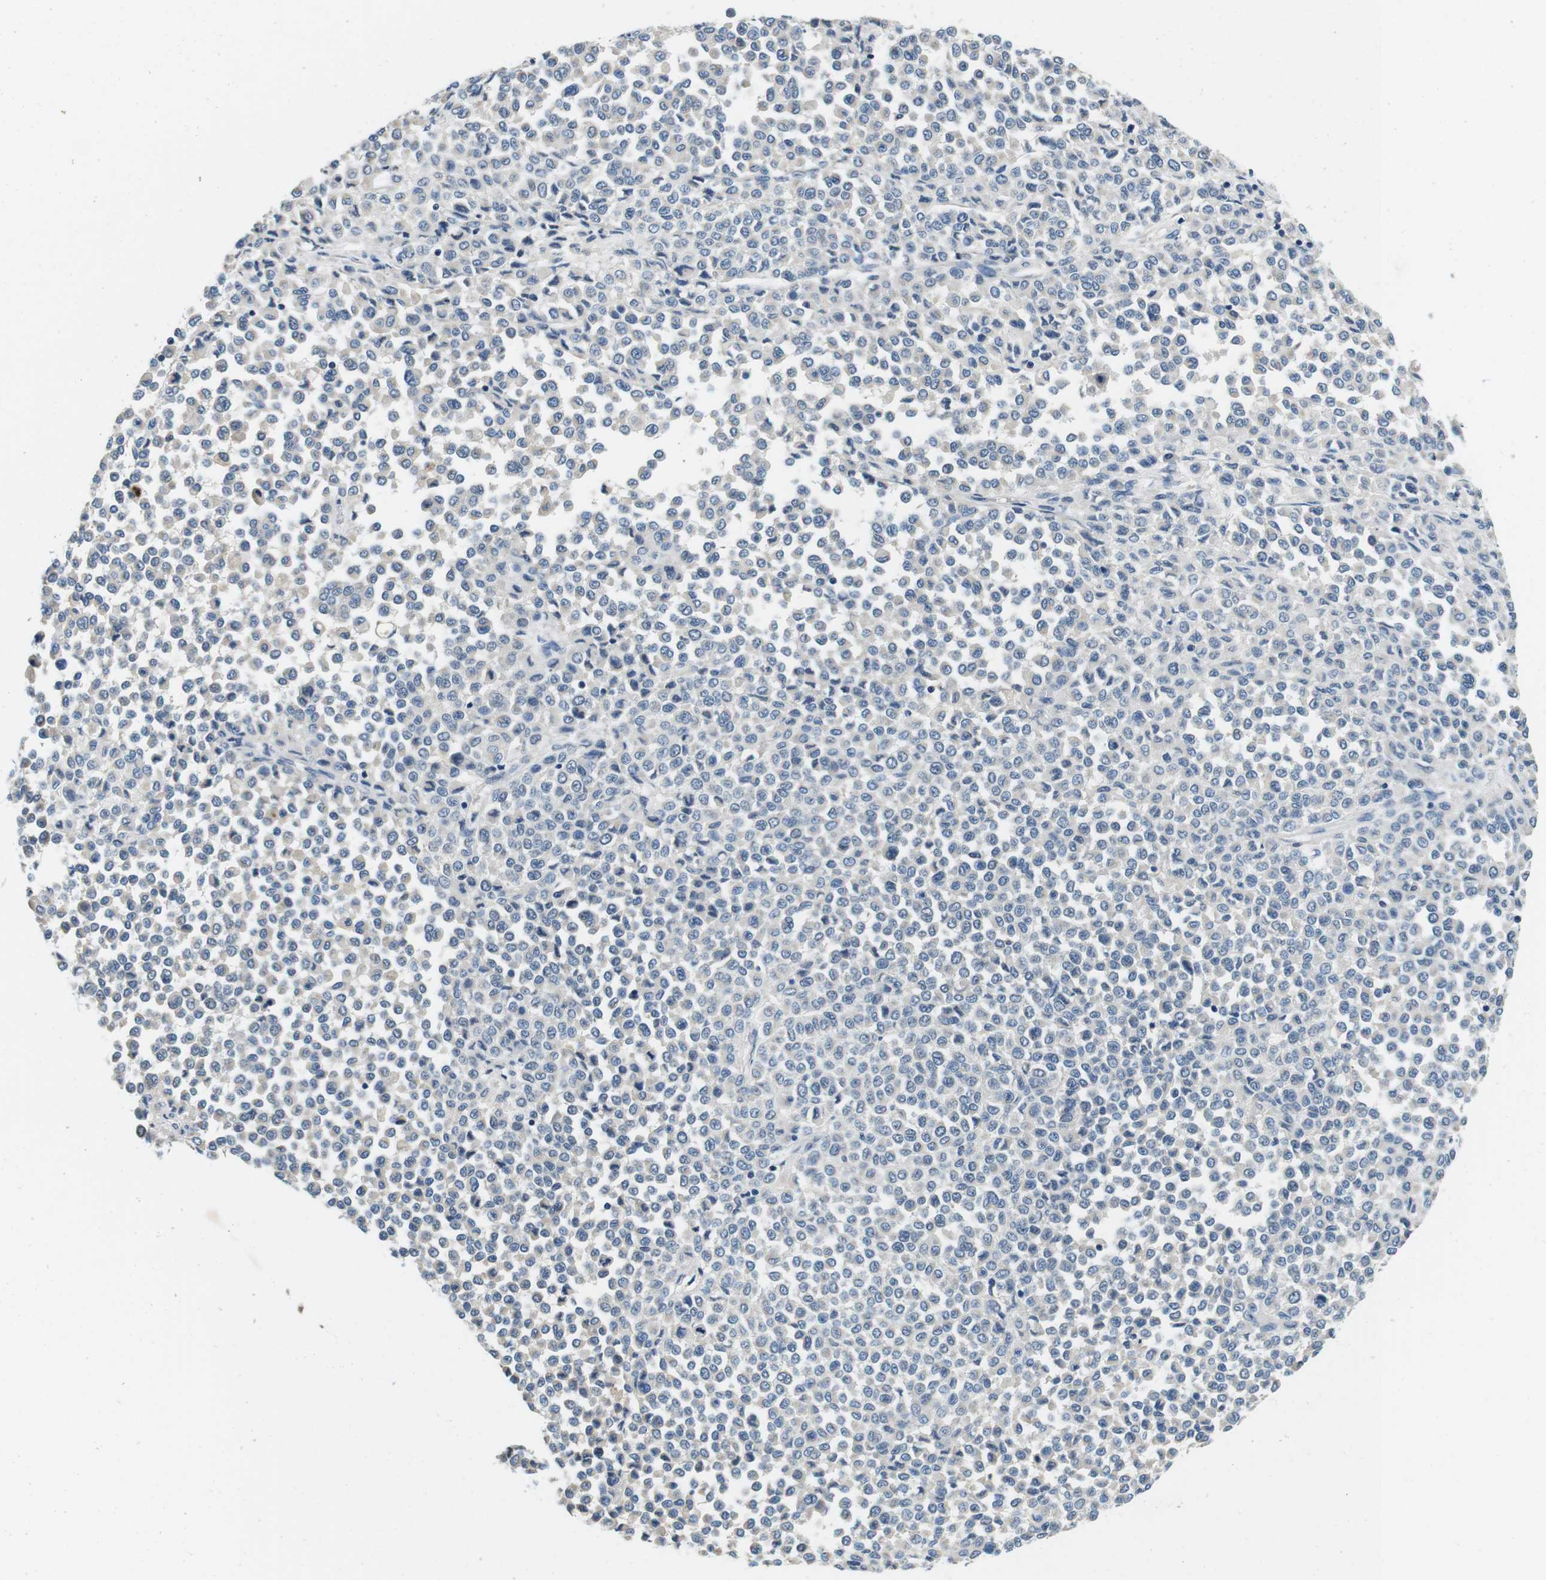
{"staining": {"intensity": "negative", "quantity": "none", "location": "none"}, "tissue": "melanoma", "cell_type": "Tumor cells", "image_type": "cancer", "snomed": [{"axis": "morphology", "description": "Malignant melanoma, Metastatic site"}, {"axis": "topography", "description": "Pancreas"}], "caption": "Immunohistochemistry image of neoplastic tissue: human malignant melanoma (metastatic site) stained with DAB (3,3'-diaminobenzidine) demonstrates no significant protein positivity in tumor cells. (Immunohistochemistry, brightfield microscopy, high magnification).", "gene": "DTNA", "patient": {"sex": "female", "age": 30}}